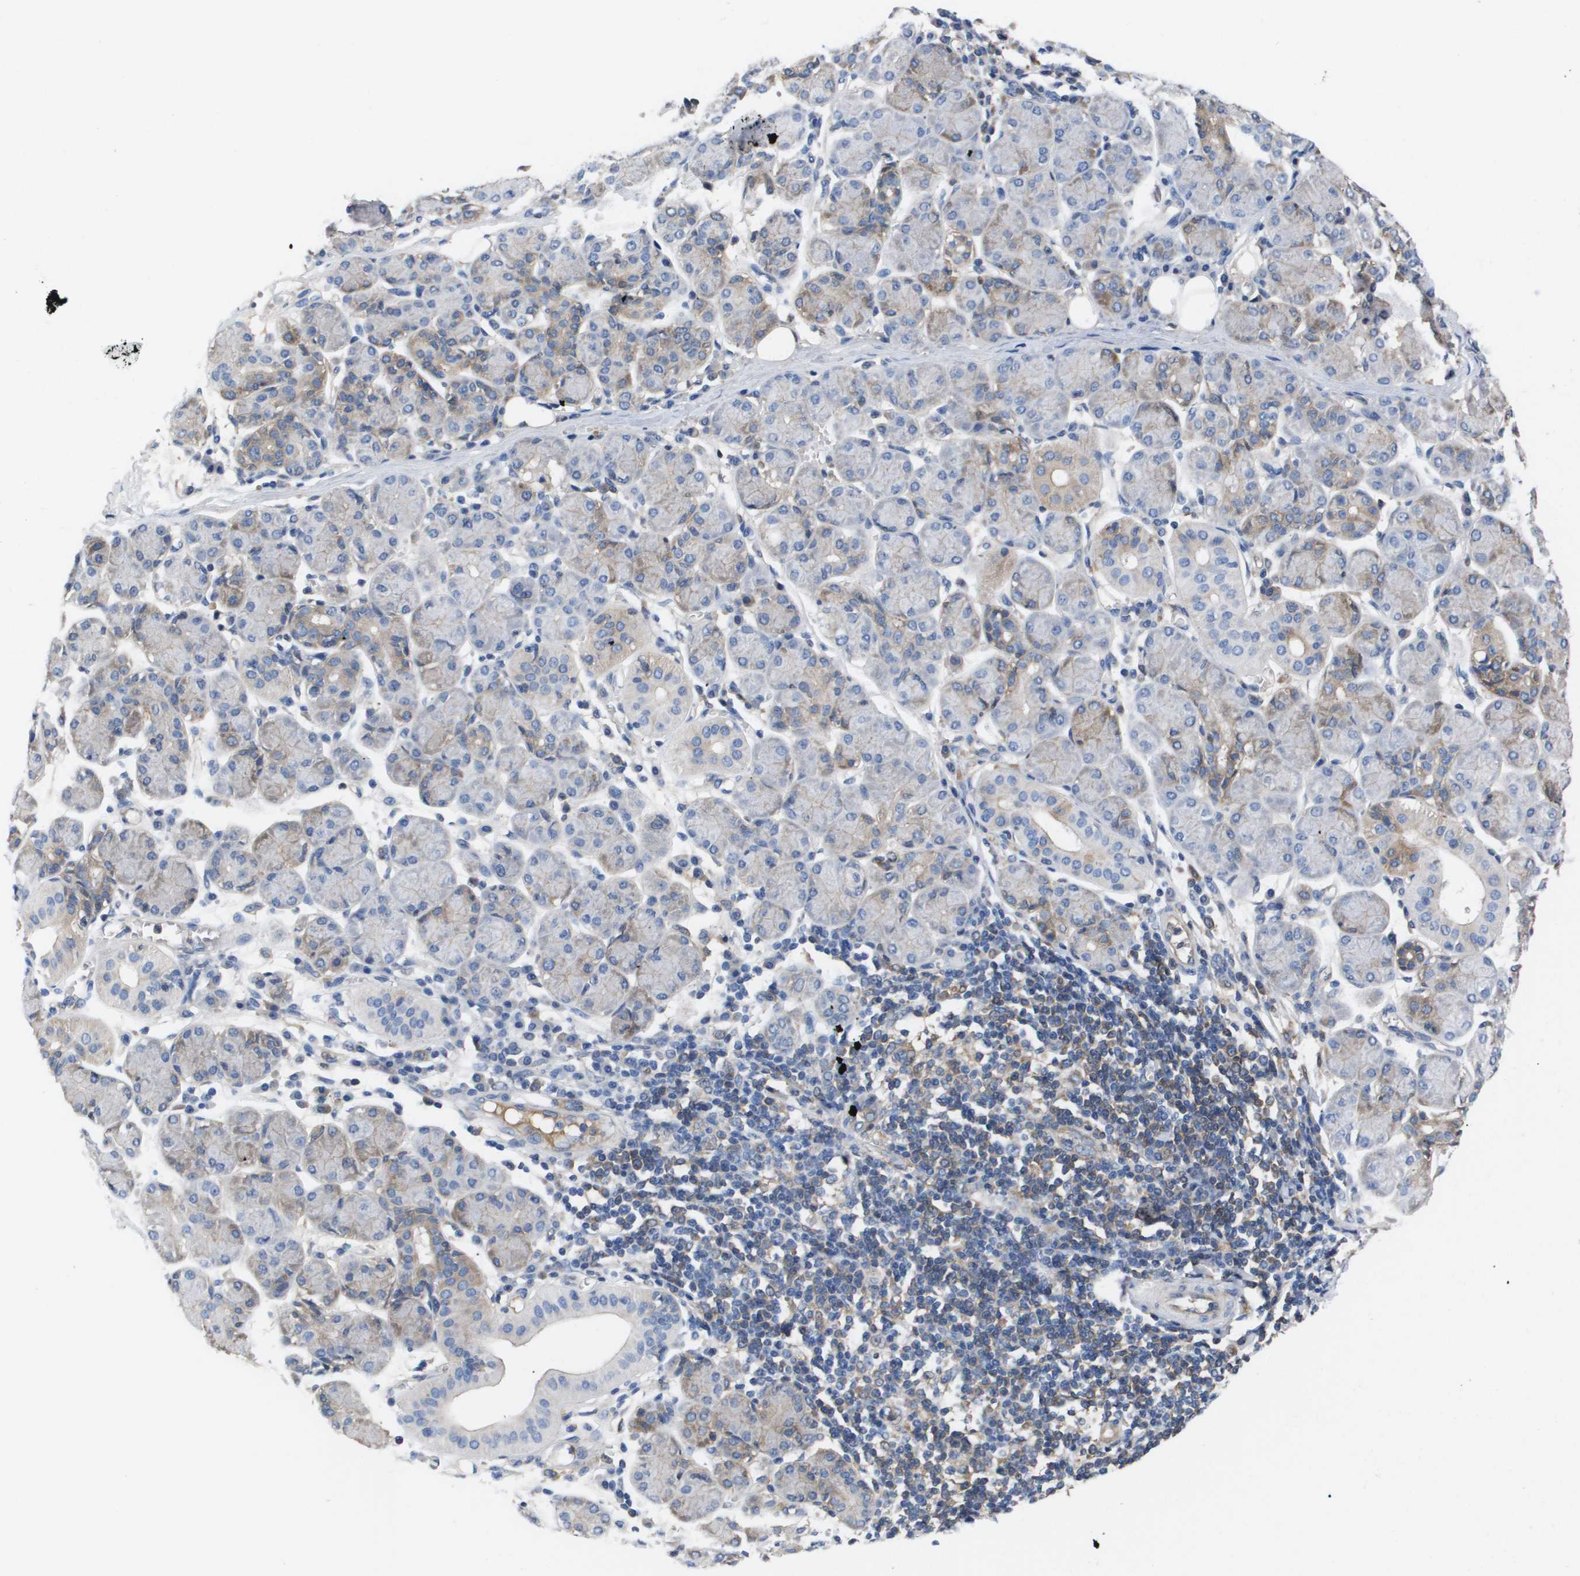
{"staining": {"intensity": "weak", "quantity": "<25%", "location": "cytoplasmic/membranous"}, "tissue": "salivary gland", "cell_type": "Glandular cells", "image_type": "normal", "snomed": [{"axis": "morphology", "description": "Normal tissue, NOS"}, {"axis": "morphology", "description": "Inflammation, NOS"}, {"axis": "topography", "description": "Lymph node"}, {"axis": "topography", "description": "Salivary gland"}], "caption": "A high-resolution micrograph shows IHC staining of normal salivary gland, which demonstrates no significant expression in glandular cells.", "gene": "SERPINA6", "patient": {"sex": "male", "age": 3}}